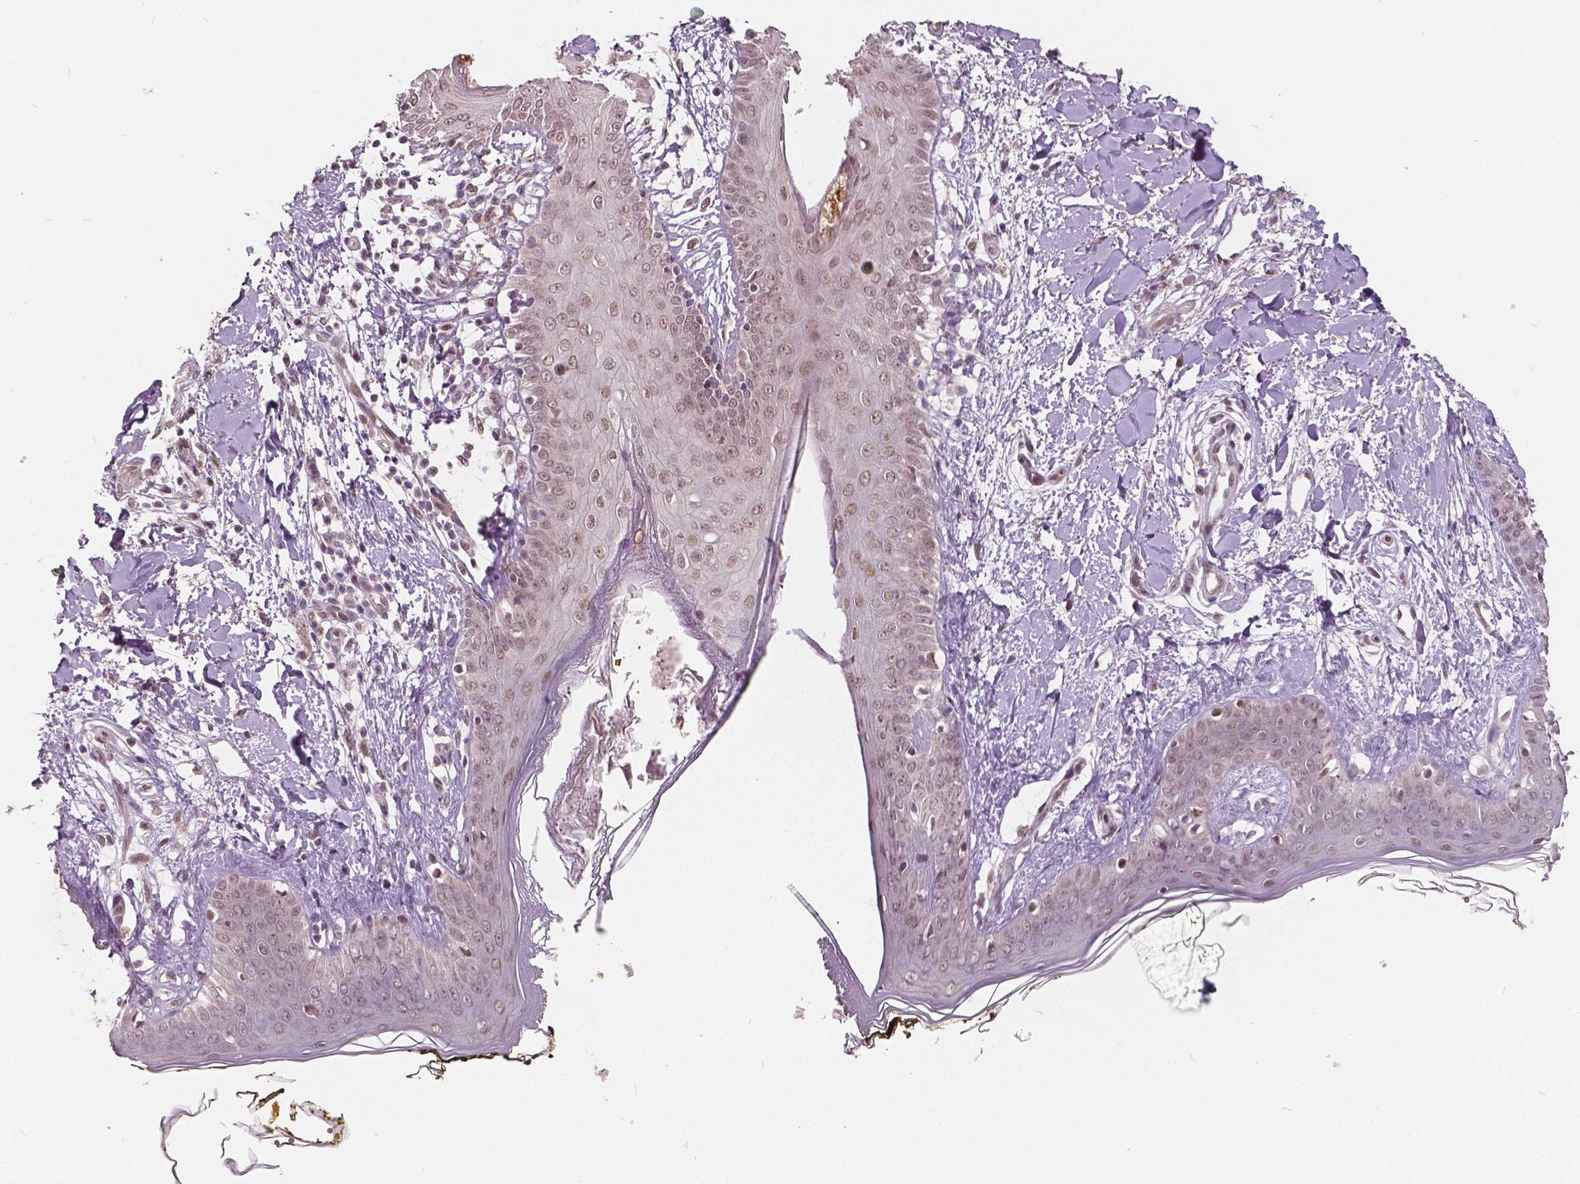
{"staining": {"intensity": "negative", "quantity": "none", "location": "none"}, "tissue": "skin", "cell_type": "Fibroblasts", "image_type": "normal", "snomed": [{"axis": "morphology", "description": "Normal tissue, NOS"}, {"axis": "topography", "description": "Skin"}], "caption": "Human skin stained for a protein using immunohistochemistry (IHC) exhibits no positivity in fibroblasts.", "gene": "HMBOX1", "patient": {"sex": "female", "age": 34}}